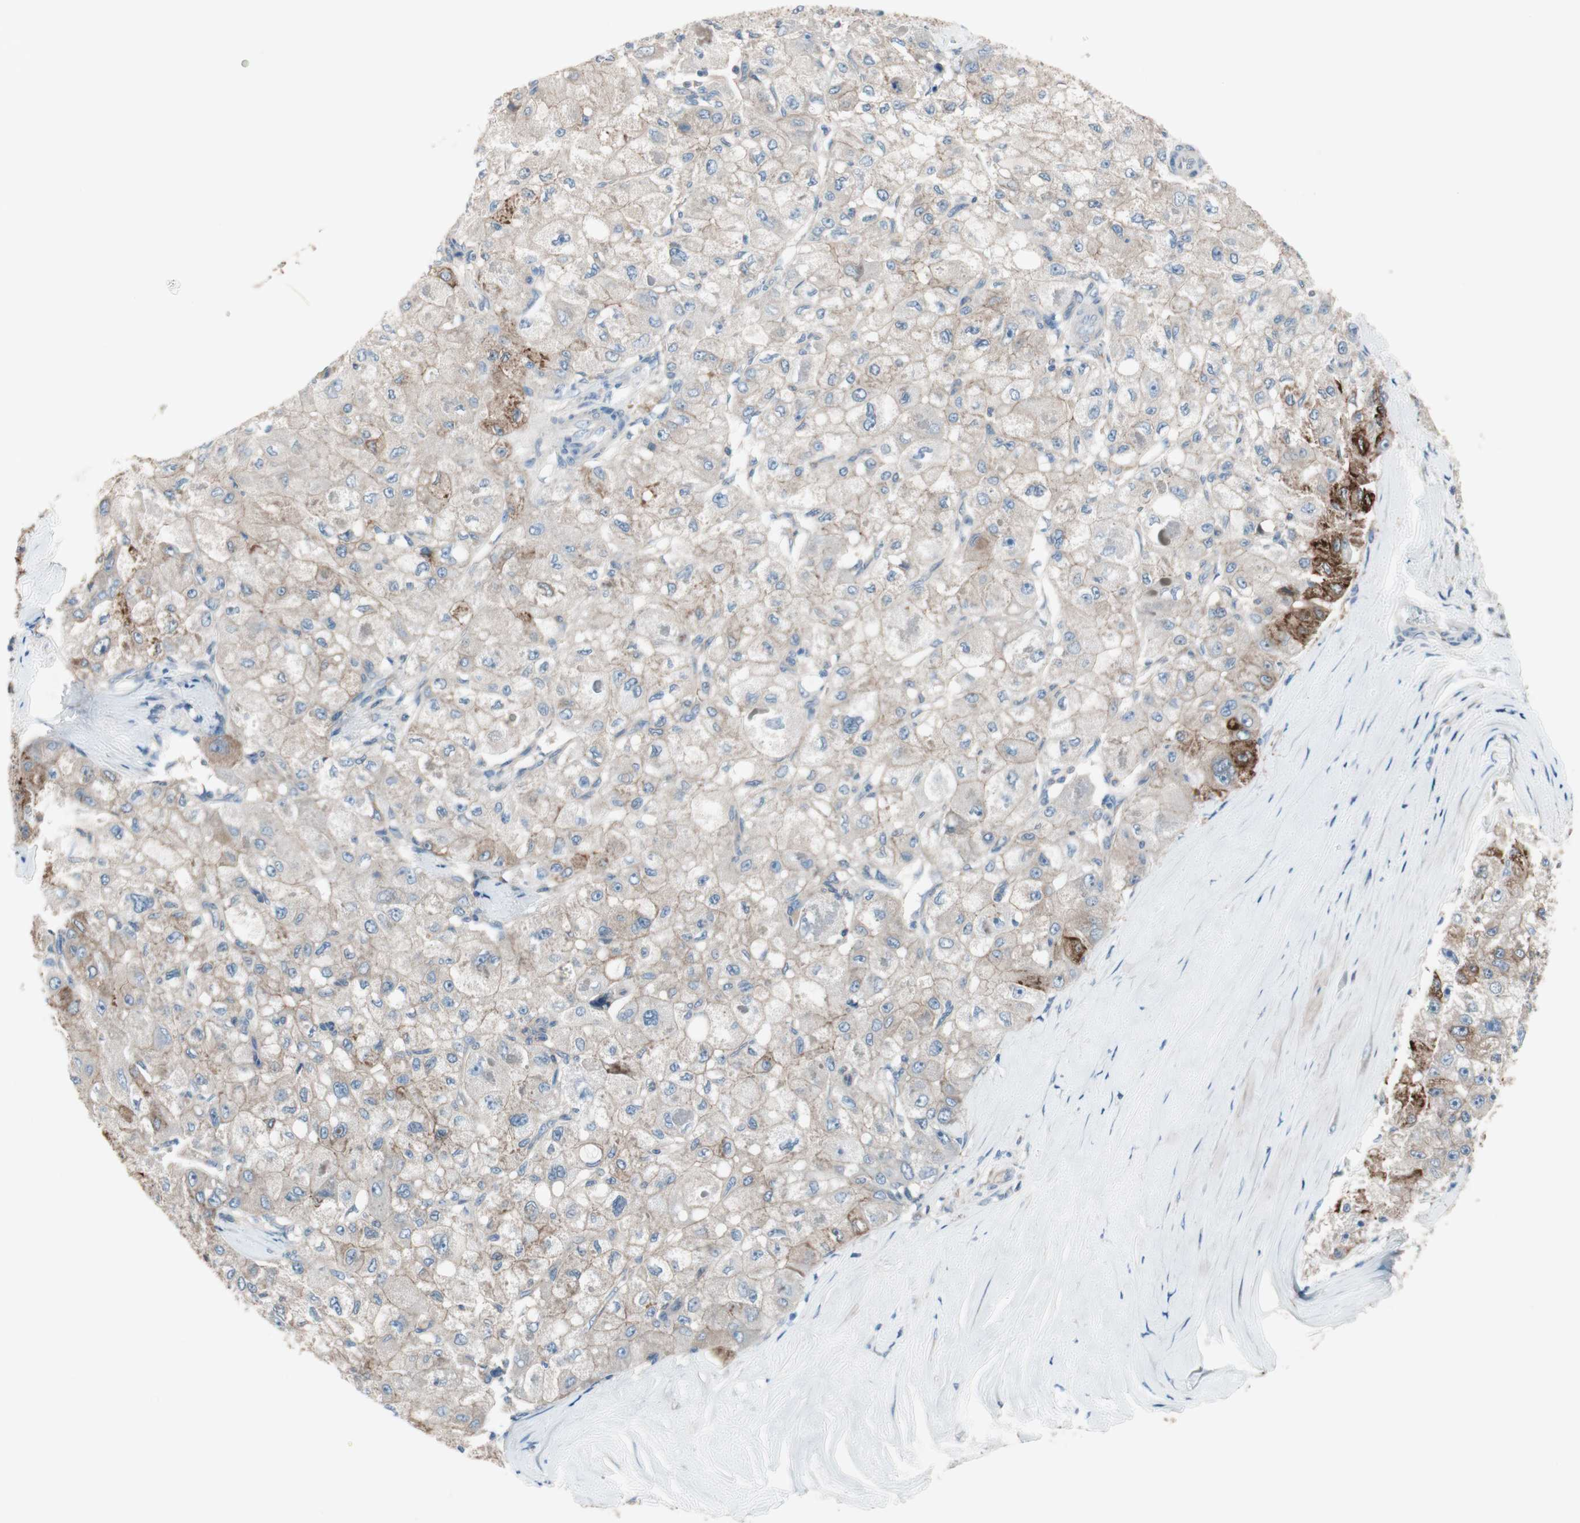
{"staining": {"intensity": "strong", "quantity": ">75%", "location": "cytoplasmic/membranous"}, "tissue": "liver cancer", "cell_type": "Tumor cells", "image_type": "cancer", "snomed": [{"axis": "morphology", "description": "Carcinoma, Hepatocellular, NOS"}, {"axis": "topography", "description": "Liver"}], "caption": "A high amount of strong cytoplasmic/membranous positivity is identified in about >75% of tumor cells in liver hepatocellular carcinoma tissue.", "gene": "GLUL", "patient": {"sex": "male", "age": 80}}